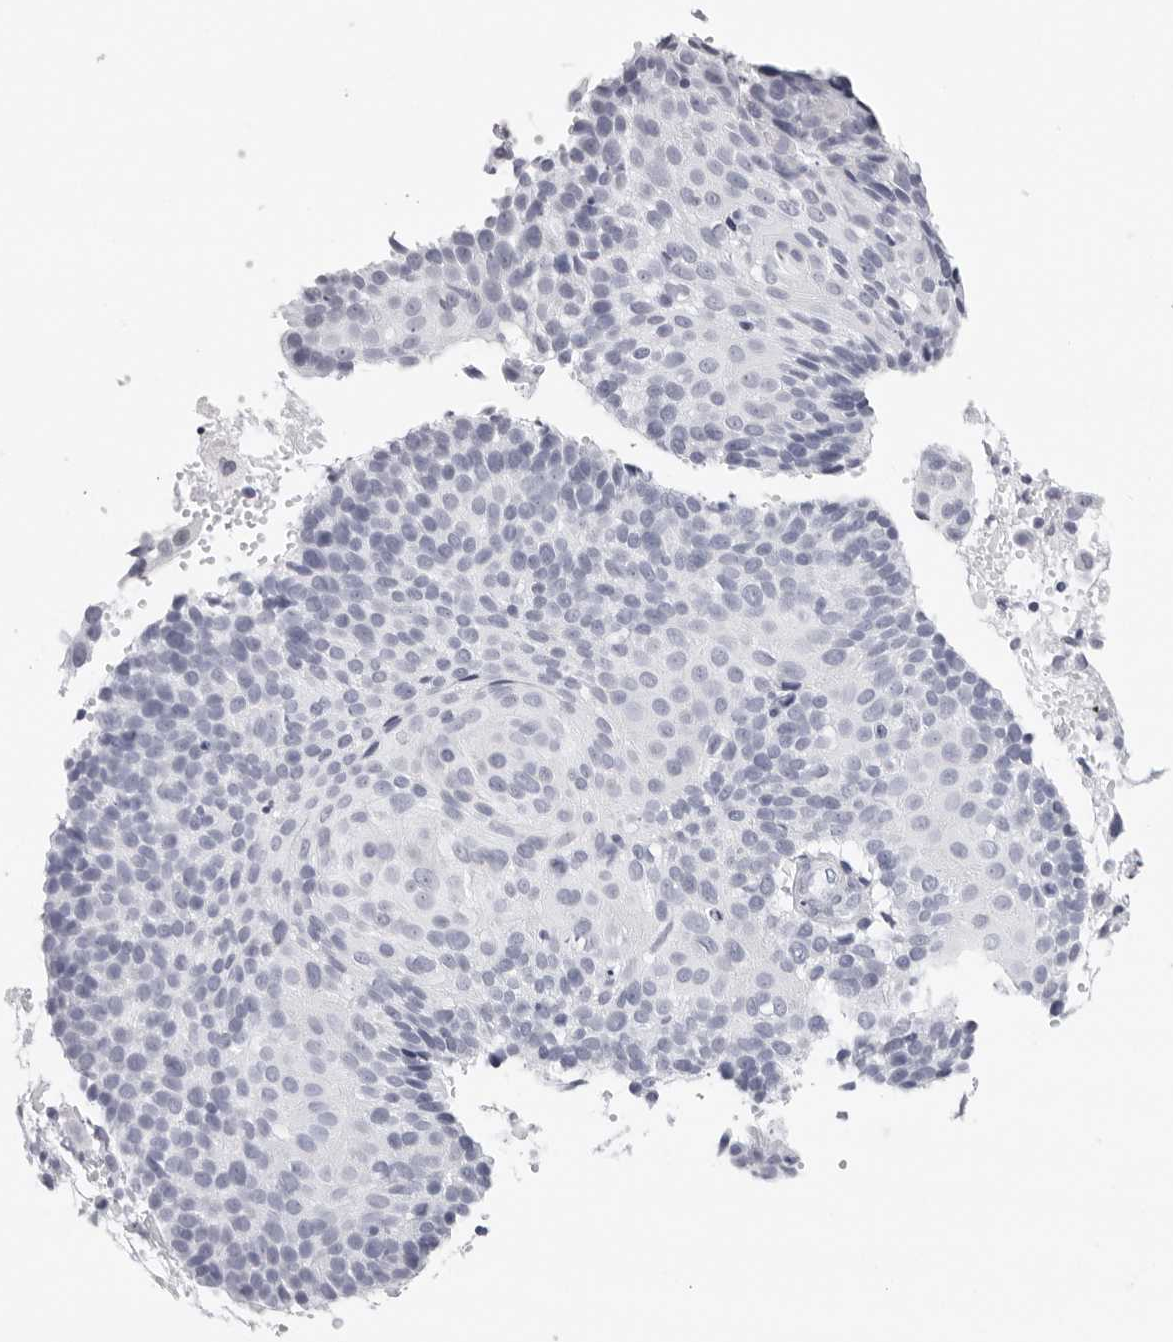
{"staining": {"intensity": "negative", "quantity": "none", "location": "none"}, "tissue": "cervical cancer", "cell_type": "Tumor cells", "image_type": "cancer", "snomed": [{"axis": "morphology", "description": "Squamous cell carcinoma, NOS"}, {"axis": "topography", "description": "Cervix"}], "caption": "Immunohistochemistry photomicrograph of squamous cell carcinoma (cervical) stained for a protein (brown), which exhibits no positivity in tumor cells.", "gene": "AGMAT", "patient": {"sex": "female", "age": 74}}